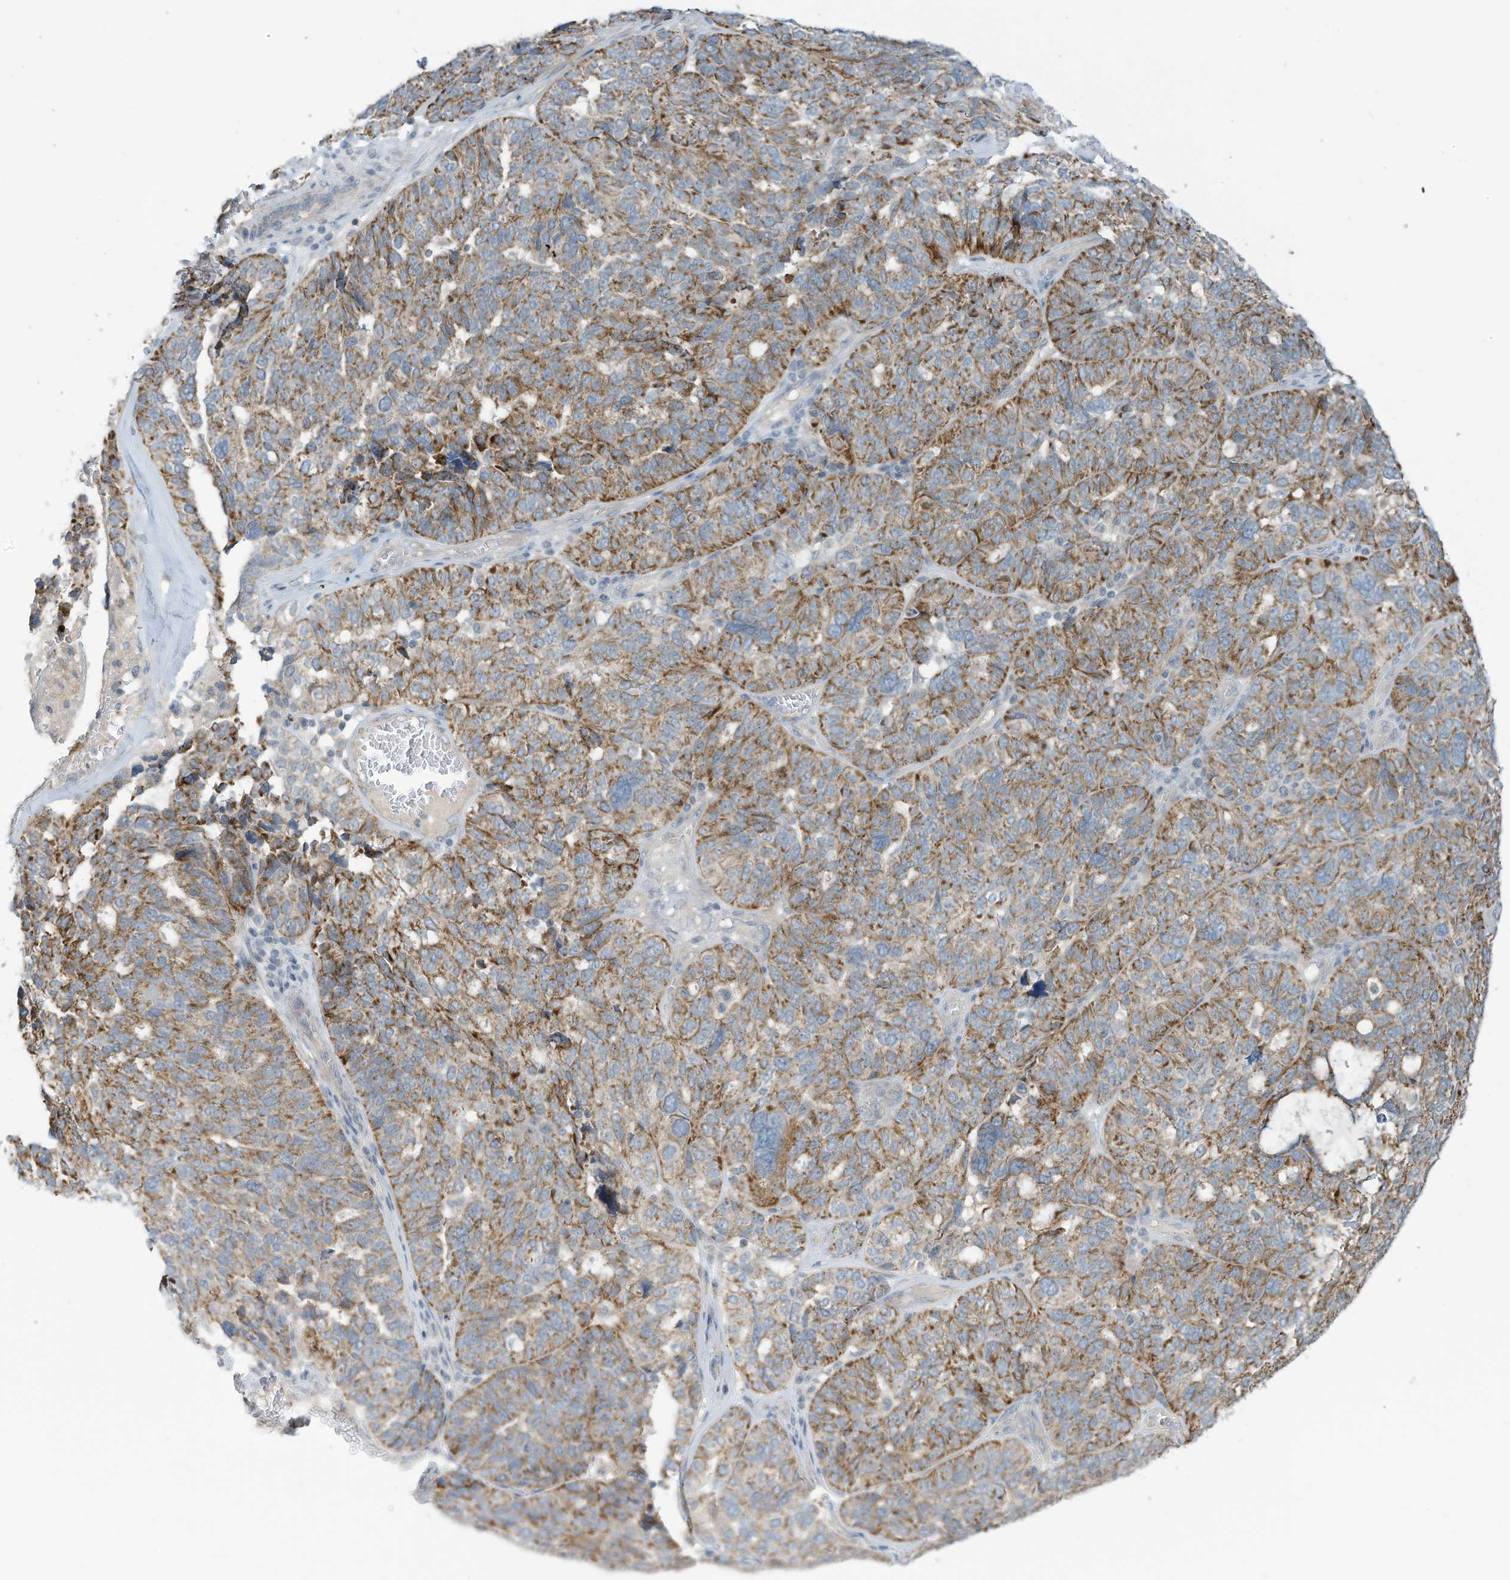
{"staining": {"intensity": "moderate", "quantity": ">75%", "location": "cytoplasmic/membranous"}, "tissue": "ovarian cancer", "cell_type": "Tumor cells", "image_type": "cancer", "snomed": [{"axis": "morphology", "description": "Cystadenocarcinoma, serous, NOS"}, {"axis": "topography", "description": "Ovary"}], "caption": "Ovarian cancer was stained to show a protein in brown. There is medium levels of moderate cytoplasmic/membranous staining in approximately >75% of tumor cells. The protein of interest is stained brown, and the nuclei are stained in blue (DAB (3,3'-diaminobenzidine) IHC with brightfield microscopy, high magnification).", "gene": "SCGB1D2", "patient": {"sex": "female", "age": 59}}